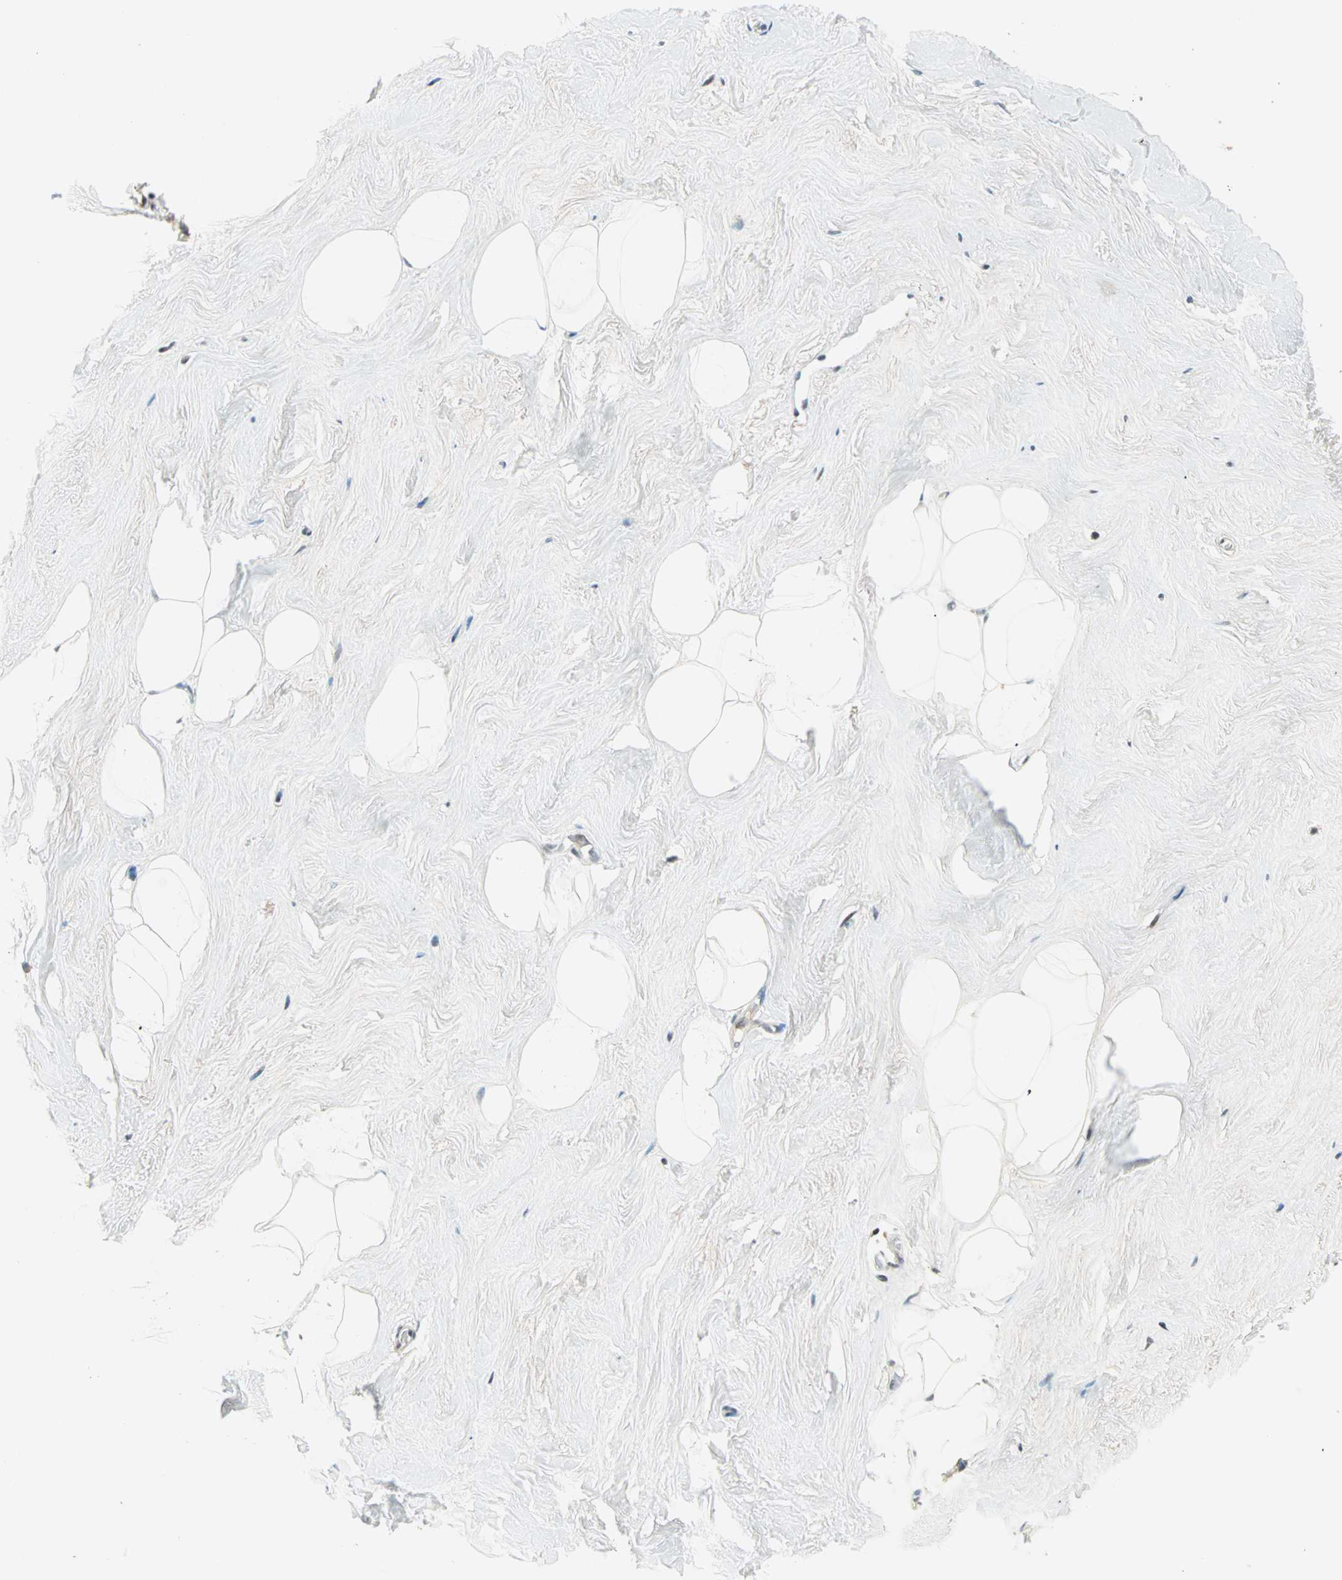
{"staining": {"intensity": "weak", "quantity": "25%-75%", "location": "nuclear"}, "tissue": "breast", "cell_type": "Adipocytes", "image_type": "normal", "snomed": [{"axis": "morphology", "description": "Normal tissue, NOS"}, {"axis": "topography", "description": "Breast"}], "caption": "Approximately 25%-75% of adipocytes in normal breast exhibit weak nuclear protein expression as visualized by brown immunohistochemical staining.", "gene": "SIN3A", "patient": {"sex": "female", "age": 75}}